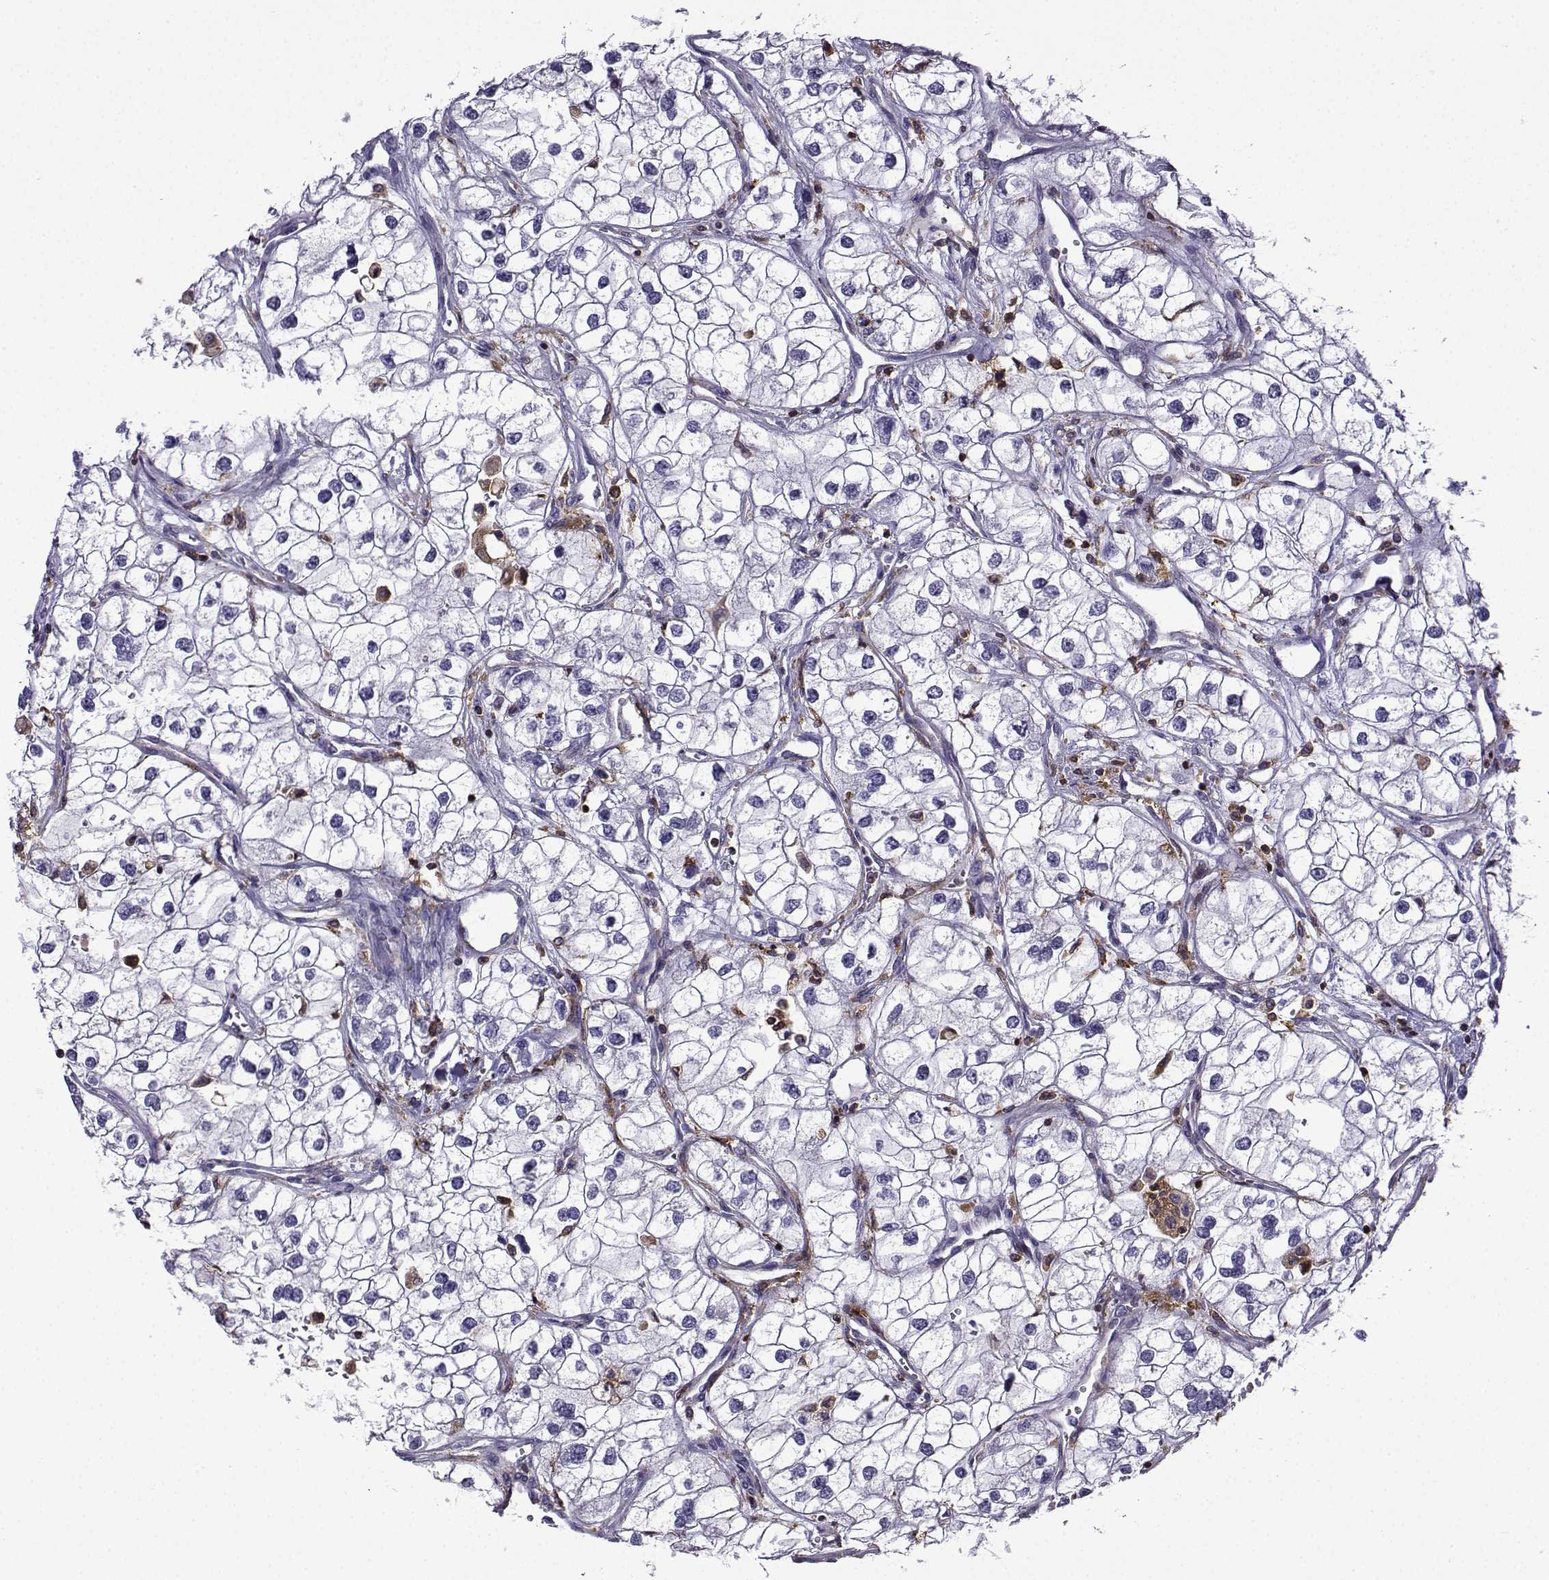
{"staining": {"intensity": "negative", "quantity": "none", "location": "none"}, "tissue": "renal cancer", "cell_type": "Tumor cells", "image_type": "cancer", "snomed": [{"axis": "morphology", "description": "Adenocarcinoma, NOS"}, {"axis": "topography", "description": "Kidney"}], "caption": "The photomicrograph exhibits no staining of tumor cells in renal adenocarcinoma.", "gene": "DOCK10", "patient": {"sex": "male", "age": 59}}